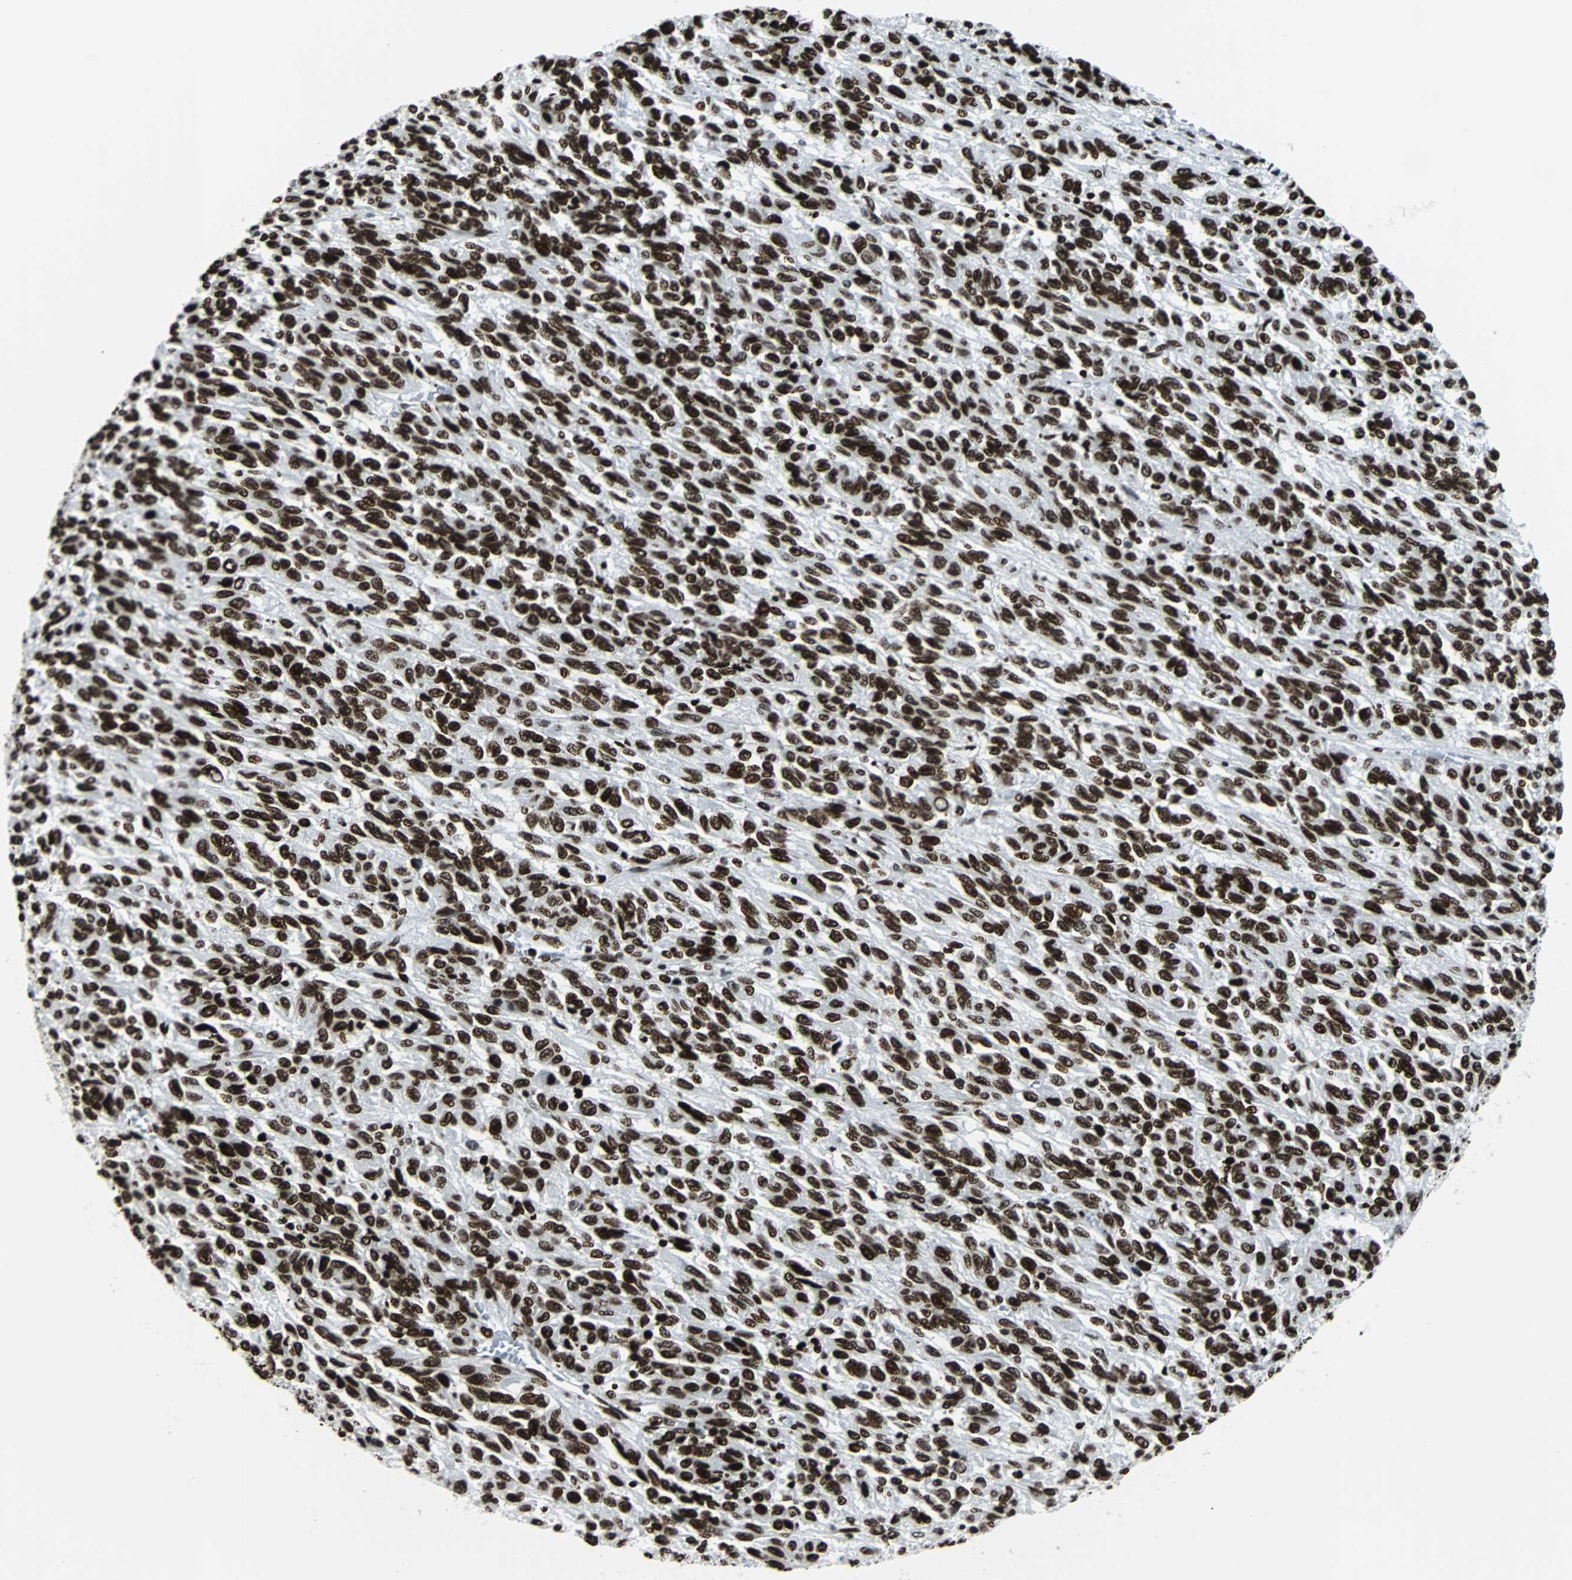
{"staining": {"intensity": "strong", "quantity": ">75%", "location": "nuclear"}, "tissue": "melanoma", "cell_type": "Tumor cells", "image_type": "cancer", "snomed": [{"axis": "morphology", "description": "Malignant melanoma, Metastatic site"}, {"axis": "topography", "description": "Lung"}], "caption": "A brown stain highlights strong nuclear staining of a protein in human malignant melanoma (metastatic site) tumor cells.", "gene": "ZNF131", "patient": {"sex": "male", "age": 64}}